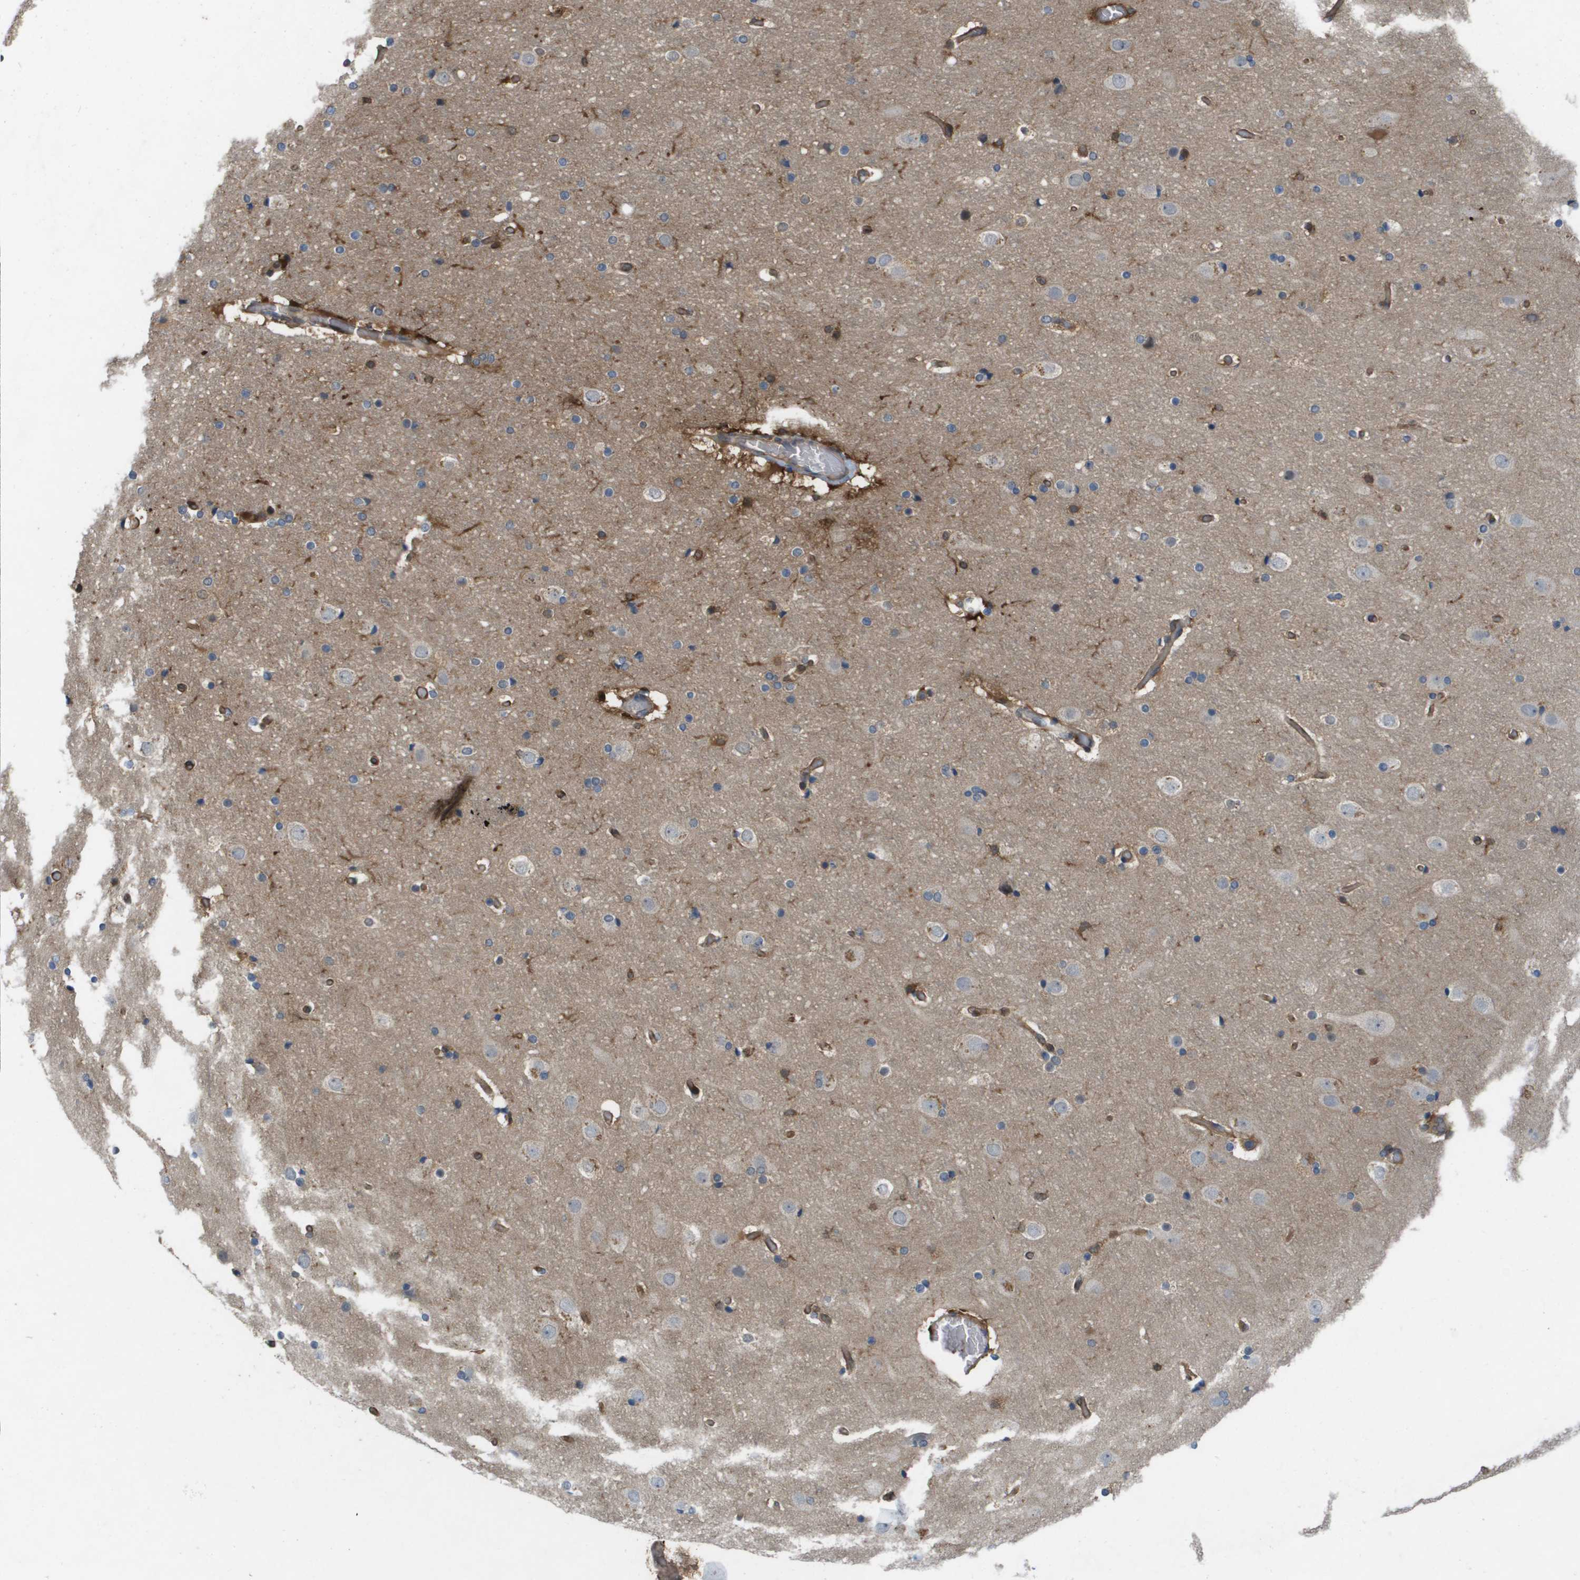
{"staining": {"intensity": "moderate", "quantity": ">75%", "location": "cytoplasmic/membranous"}, "tissue": "cerebral cortex", "cell_type": "Endothelial cells", "image_type": "normal", "snomed": [{"axis": "morphology", "description": "Normal tissue, NOS"}, {"axis": "topography", "description": "Cerebral cortex"}], "caption": "Immunohistochemical staining of normal human cerebral cortex displays moderate cytoplasmic/membranous protein positivity in approximately >75% of endothelial cells.", "gene": "PALD1", "patient": {"sex": "male", "age": 57}}